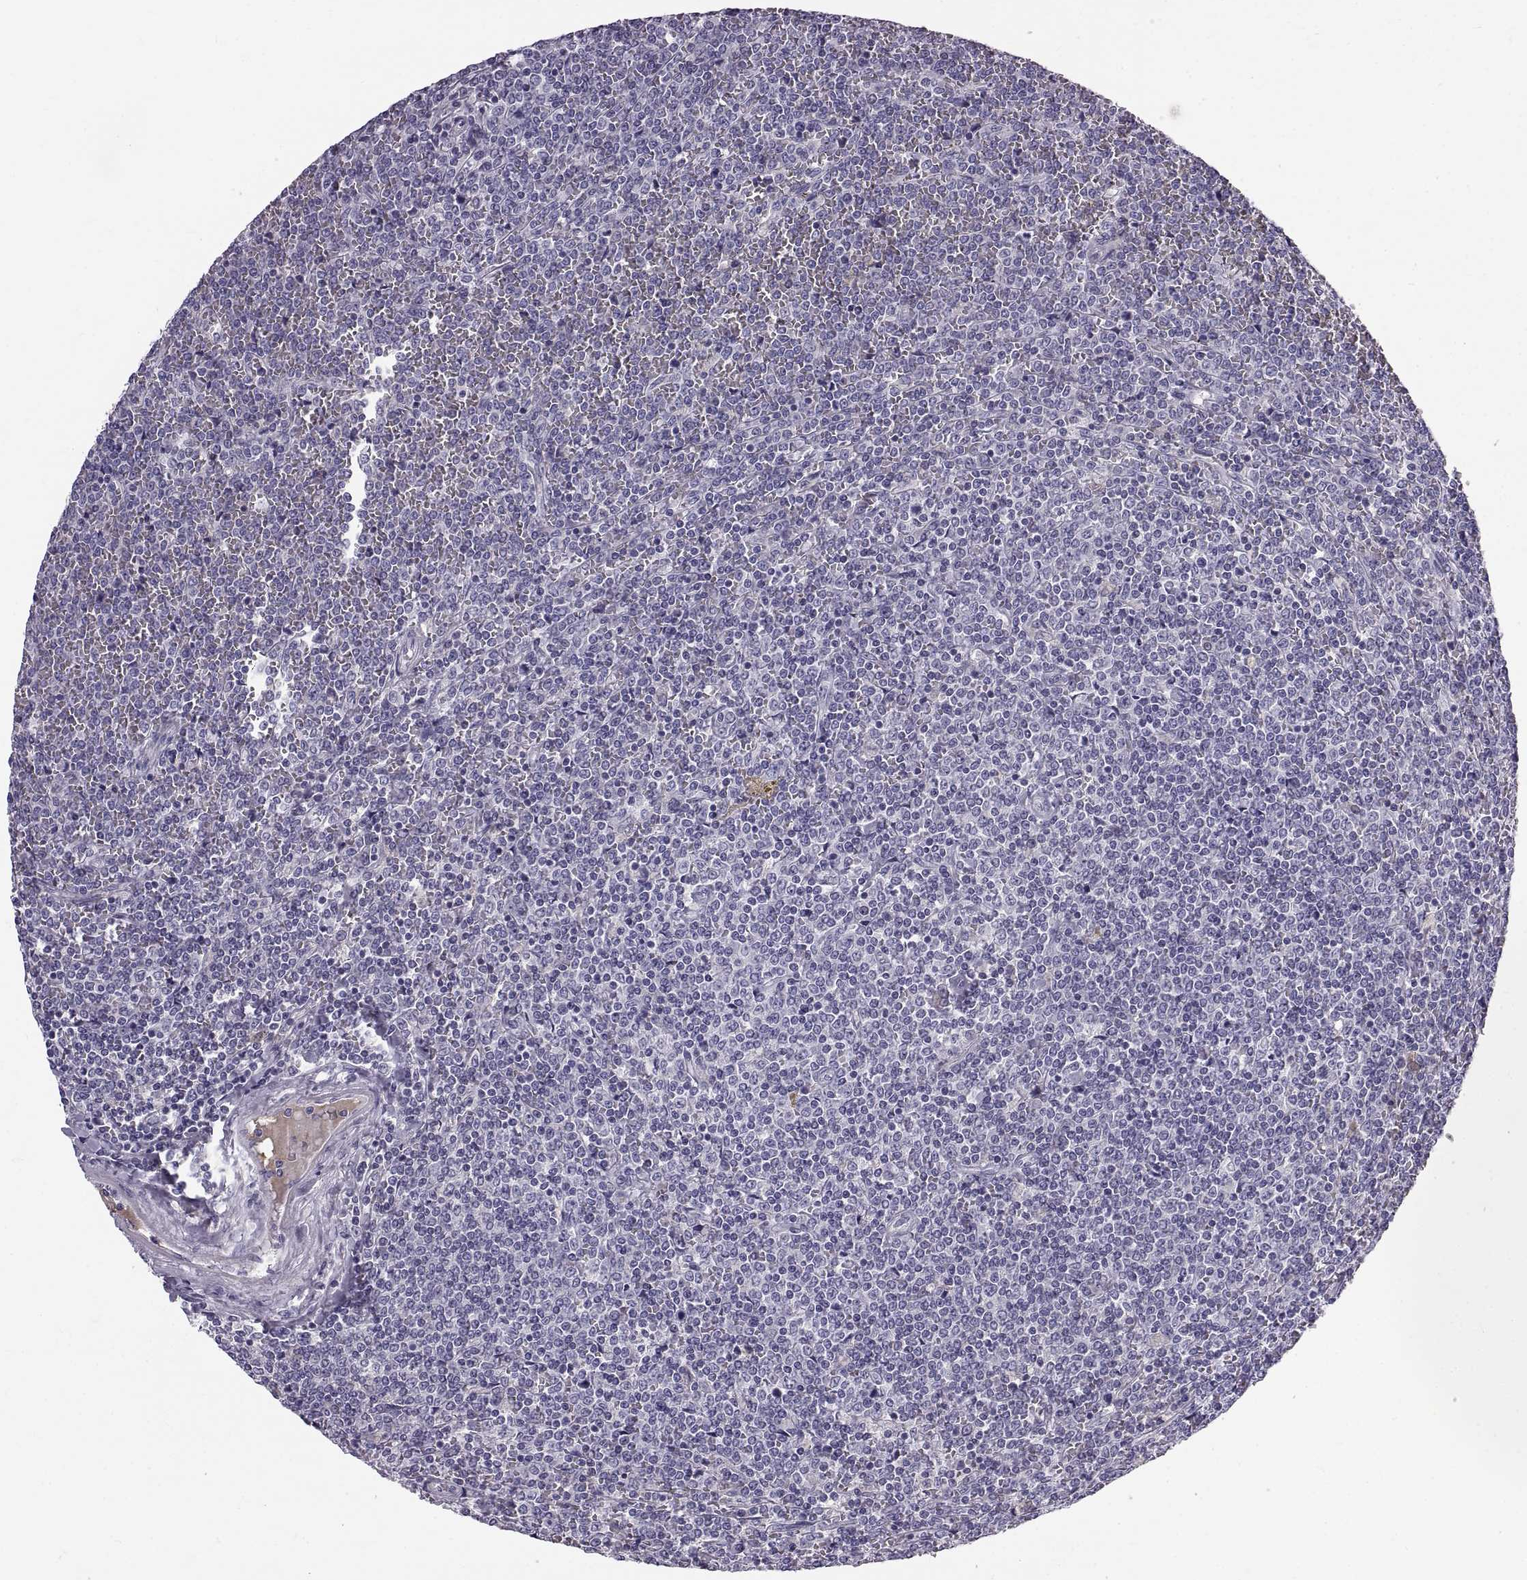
{"staining": {"intensity": "negative", "quantity": "none", "location": "none"}, "tissue": "lymphoma", "cell_type": "Tumor cells", "image_type": "cancer", "snomed": [{"axis": "morphology", "description": "Malignant lymphoma, non-Hodgkin's type, Low grade"}, {"axis": "topography", "description": "Spleen"}], "caption": "Immunohistochemistry histopathology image of neoplastic tissue: lymphoma stained with DAB (3,3'-diaminobenzidine) demonstrates no significant protein positivity in tumor cells.", "gene": "ADAM32", "patient": {"sex": "female", "age": 19}}